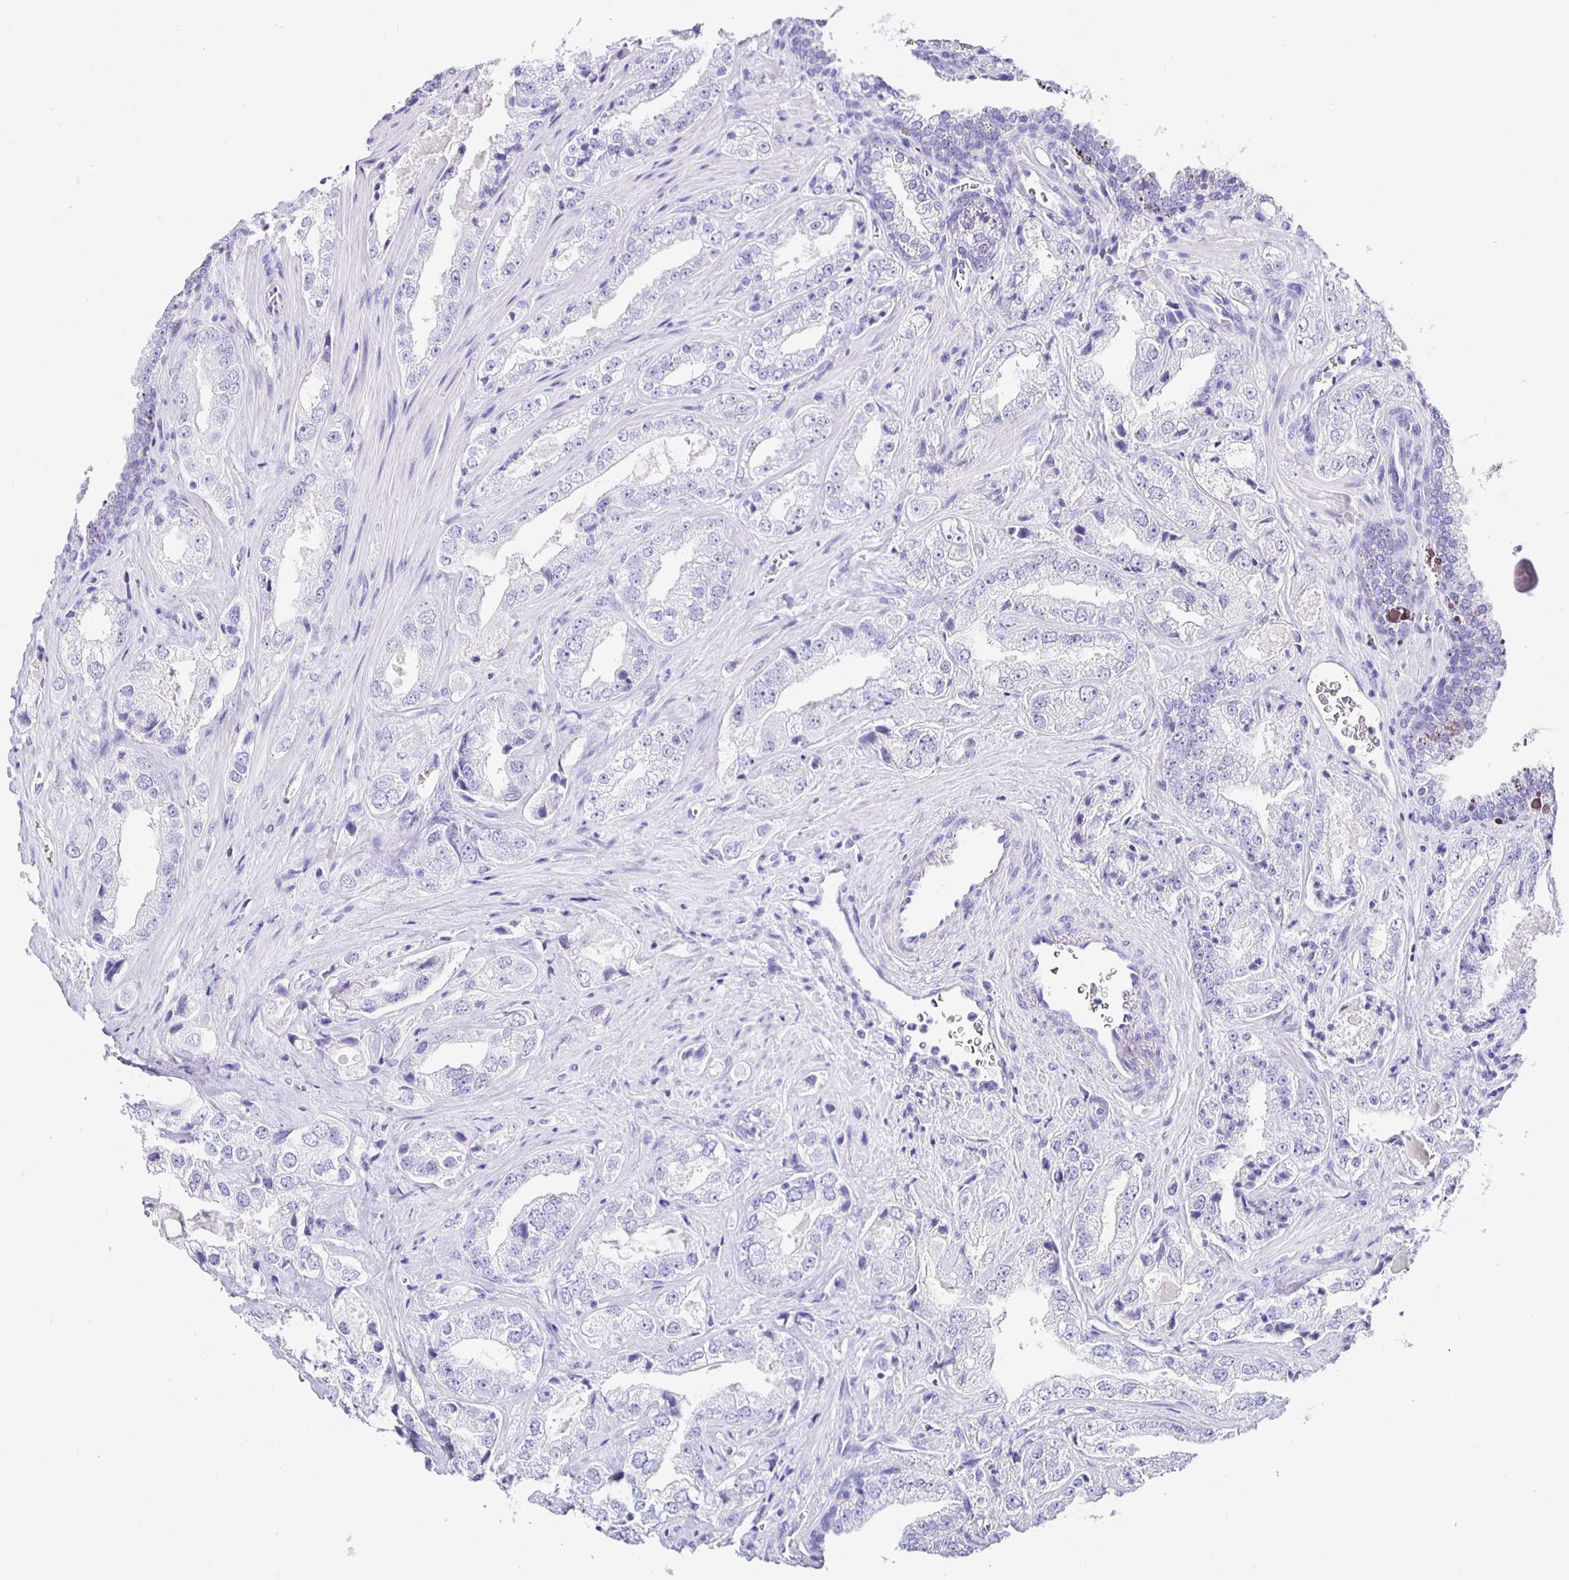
{"staining": {"intensity": "negative", "quantity": "none", "location": "none"}, "tissue": "prostate cancer", "cell_type": "Tumor cells", "image_type": "cancer", "snomed": [{"axis": "morphology", "description": "Adenocarcinoma, High grade"}, {"axis": "topography", "description": "Prostate"}], "caption": "A histopathology image of human prostate cancer (adenocarcinoma (high-grade)) is negative for staining in tumor cells. The staining is performed using DAB brown chromogen with nuclei counter-stained in using hematoxylin.", "gene": "UMOD", "patient": {"sex": "male", "age": 67}}